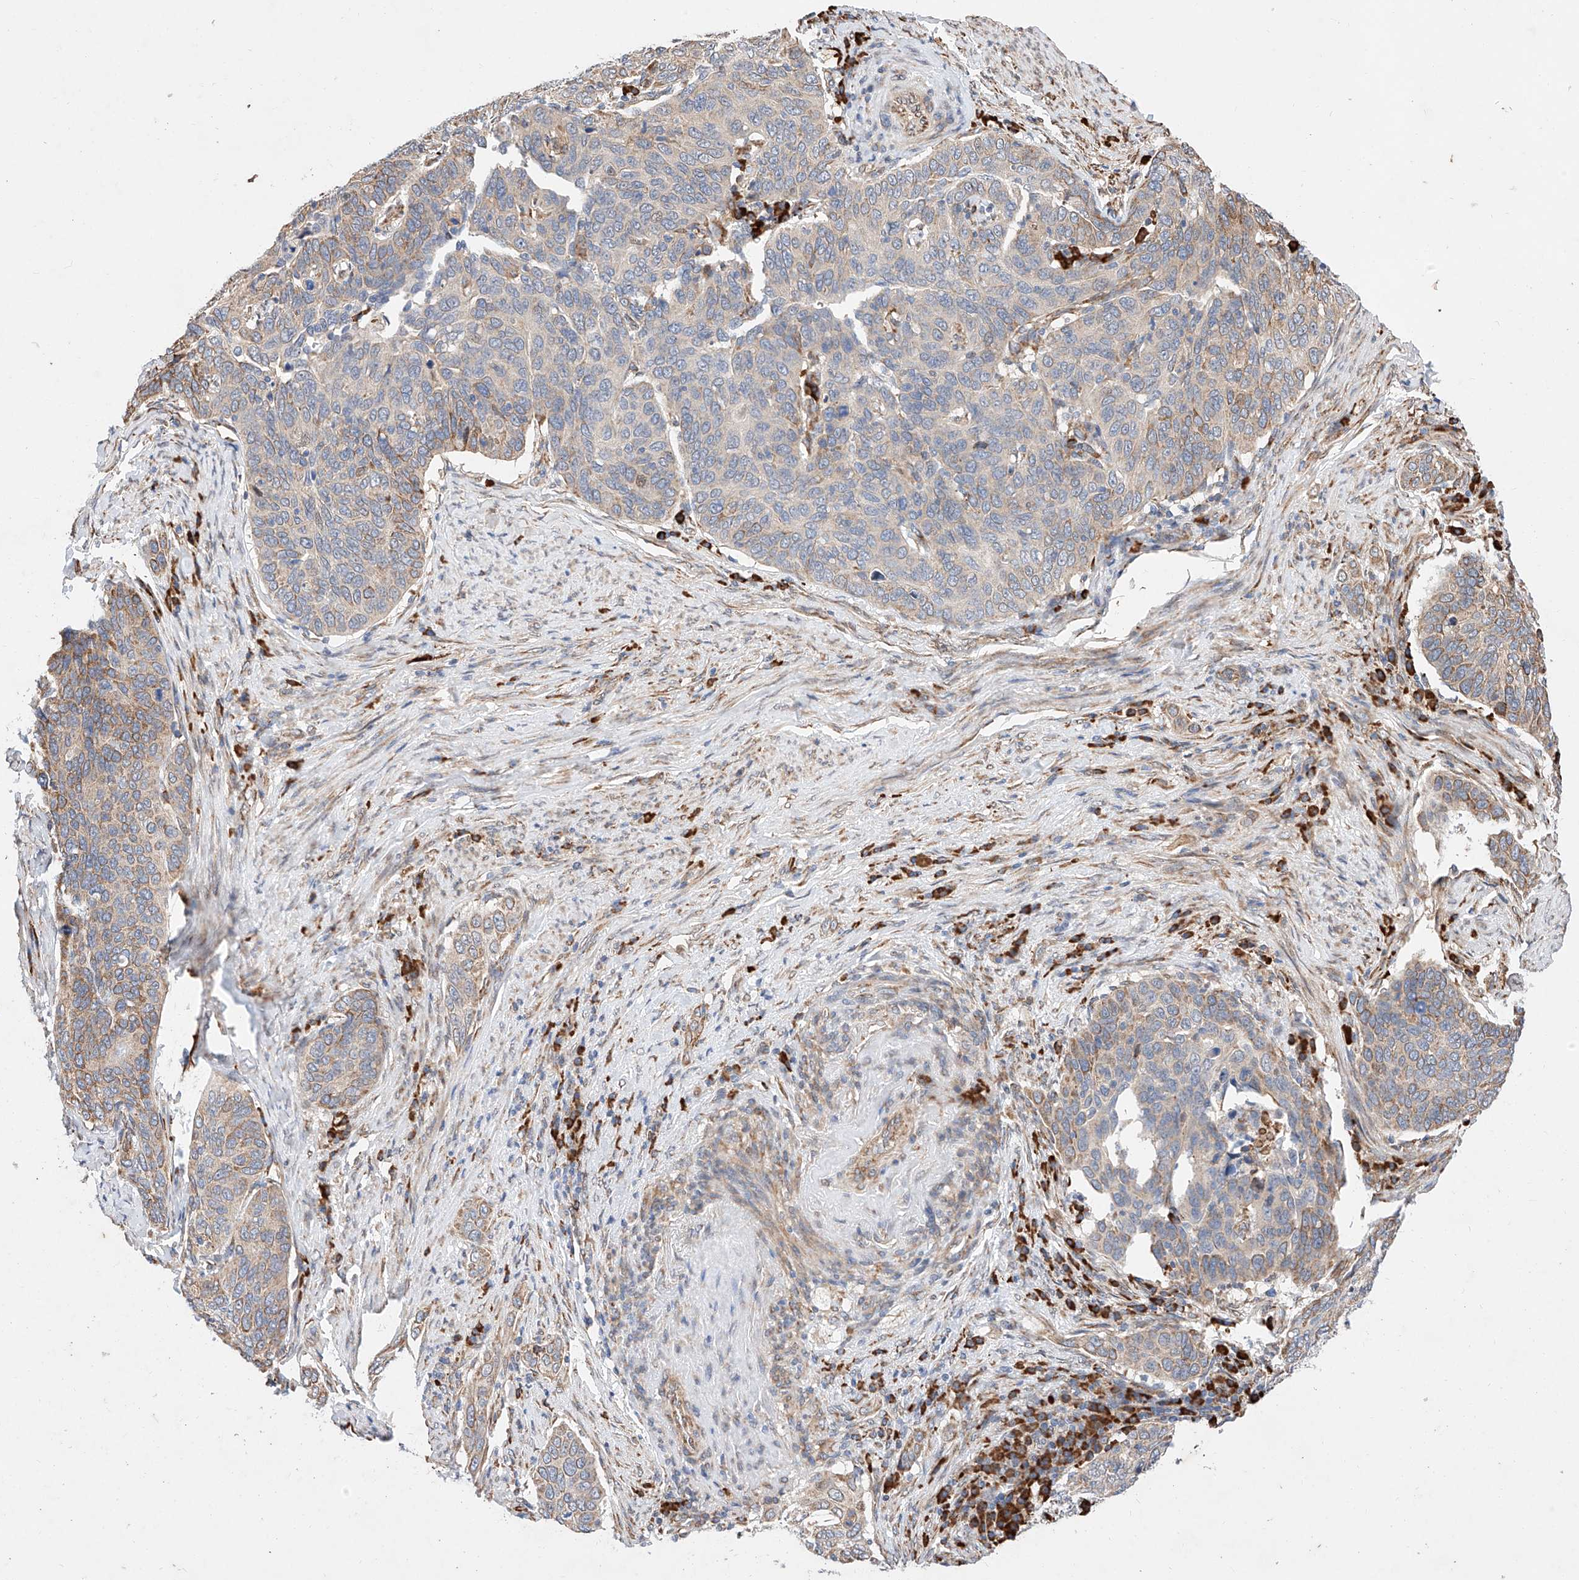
{"staining": {"intensity": "weak", "quantity": "25%-75%", "location": "cytoplasmic/membranous"}, "tissue": "cervical cancer", "cell_type": "Tumor cells", "image_type": "cancer", "snomed": [{"axis": "morphology", "description": "Squamous cell carcinoma, NOS"}, {"axis": "topography", "description": "Cervix"}], "caption": "Immunohistochemical staining of human cervical squamous cell carcinoma exhibits weak cytoplasmic/membranous protein expression in about 25%-75% of tumor cells. Immunohistochemistry stains the protein of interest in brown and the nuclei are stained blue.", "gene": "ATP9B", "patient": {"sex": "female", "age": 60}}